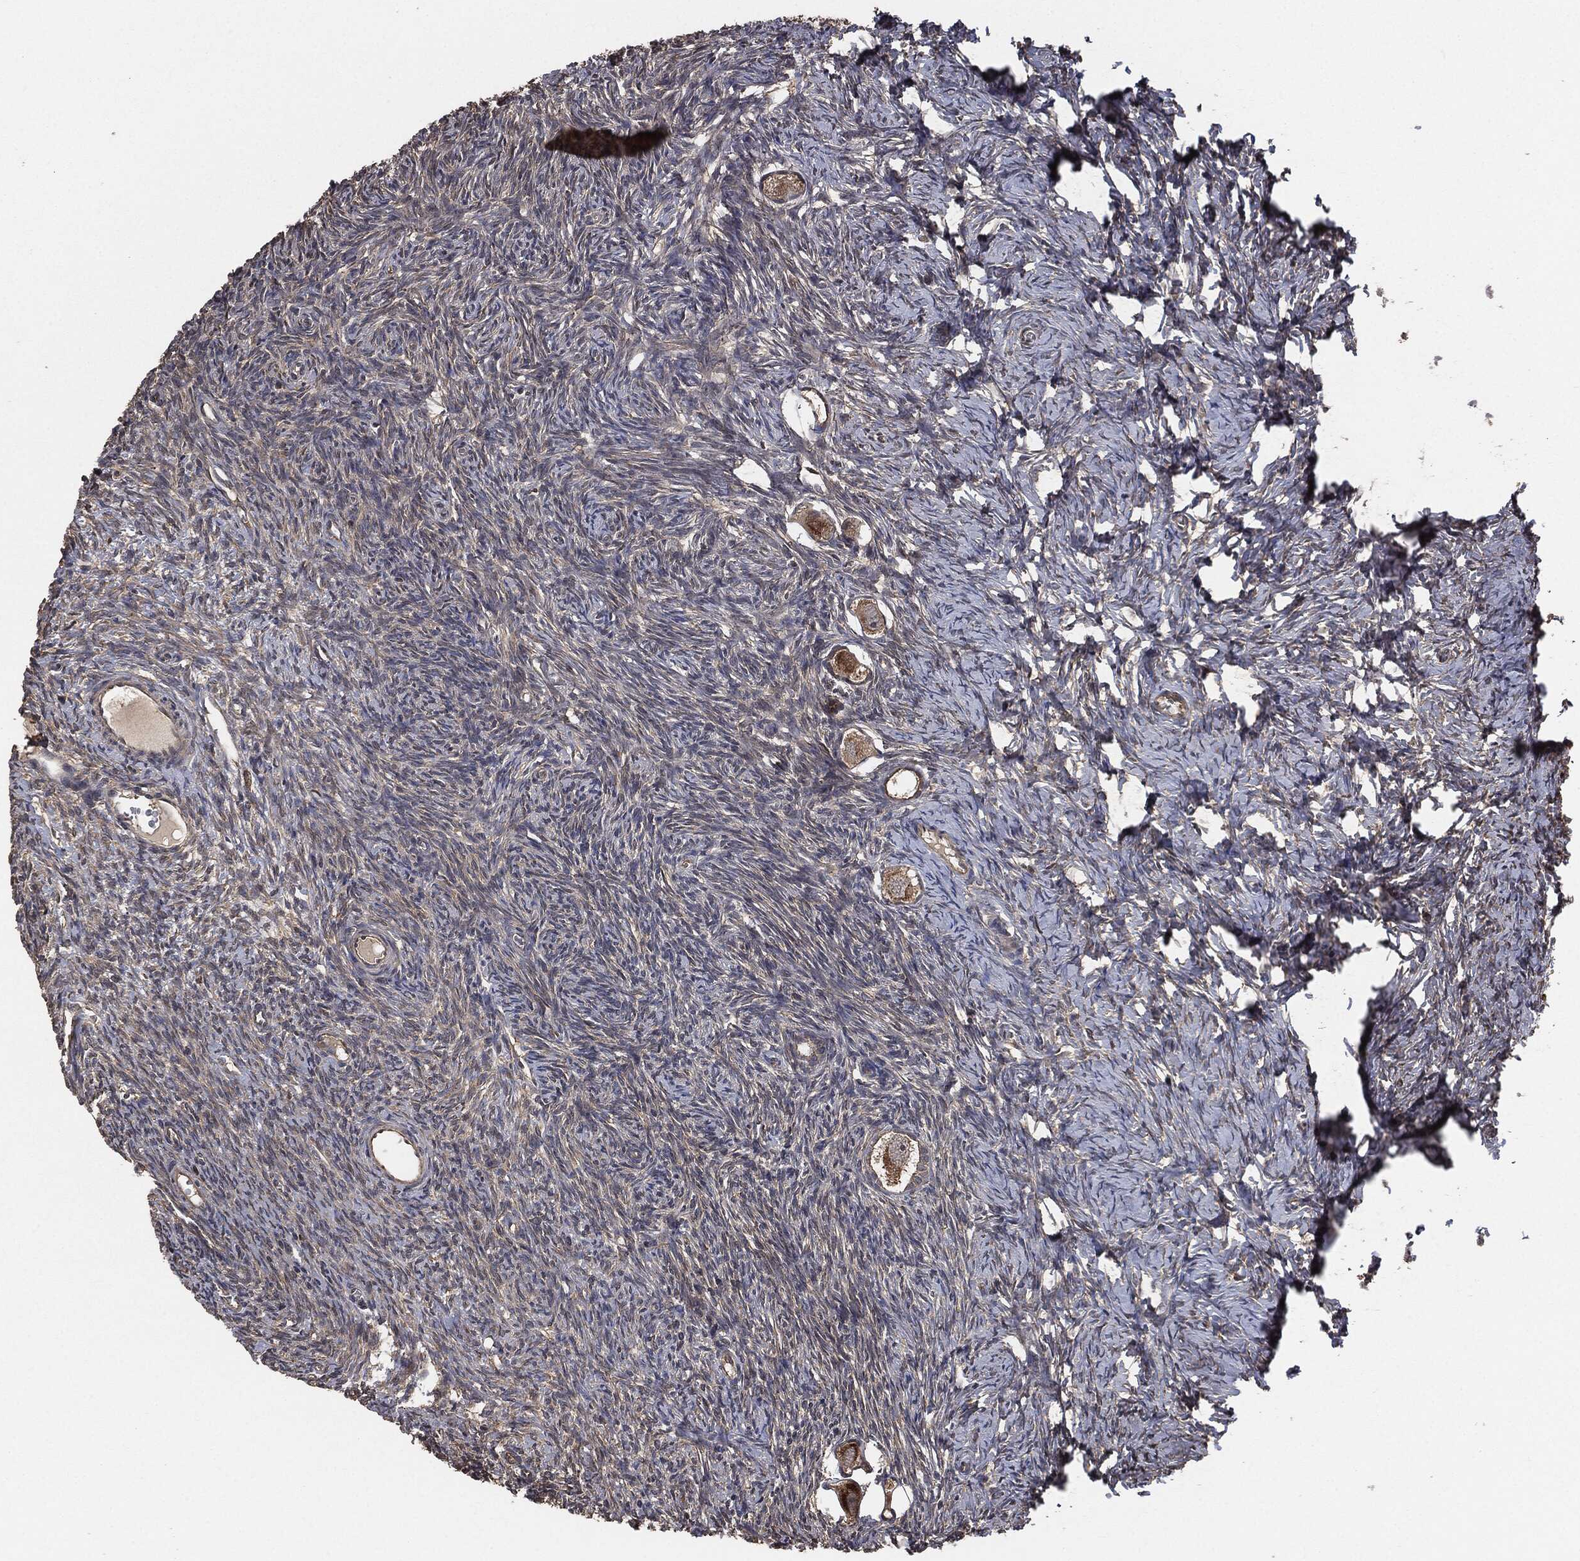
{"staining": {"intensity": "moderate", "quantity": "25%-75%", "location": "cytoplasmic/membranous"}, "tissue": "ovary", "cell_type": "Follicle cells", "image_type": "normal", "snomed": [{"axis": "morphology", "description": "Normal tissue, NOS"}, {"axis": "topography", "description": "Ovary"}], "caption": "Immunohistochemistry (IHC) of unremarkable human ovary displays medium levels of moderate cytoplasmic/membranous staining in approximately 25%-75% of follicle cells.", "gene": "ERBIN", "patient": {"sex": "female", "age": 27}}